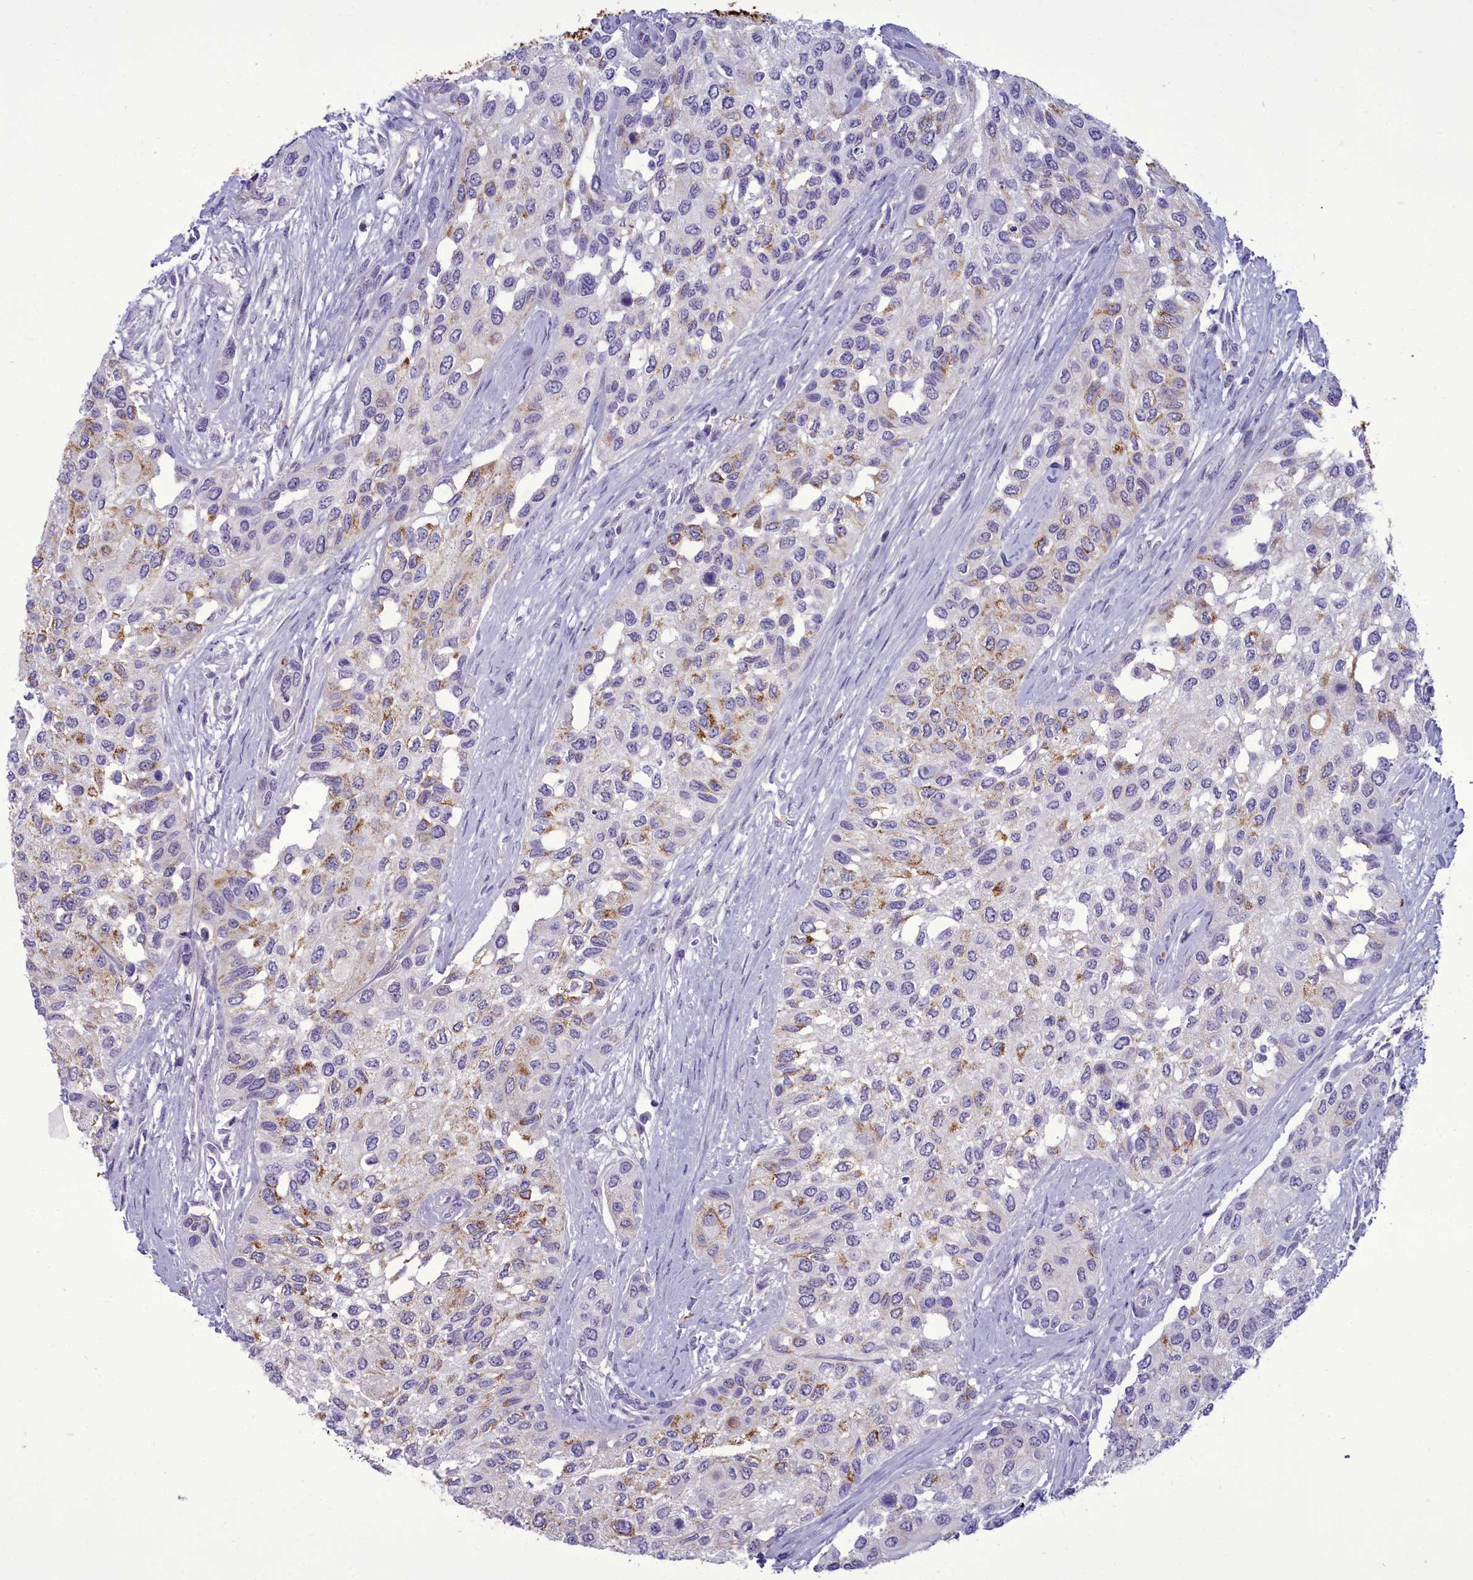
{"staining": {"intensity": "moderate", "quantity": "<25%", "location": "cytoplasmic/membranous"}, "tissue": "urothelial cancer", "cell_type": "Tumor cells", "image_type": "cancer", "snomed": [{"axis": "morphology", "description": "Normal tissue, NOS"}, {"axis": "morphology", "description": "Urothelial carcinoma, High grade"}, {"axis": "topography", "description": "Vascular tissue"}, {"axis": "topography", "description": "Urinary bladder"}], "caption": "Moderate cytoplasmic/membranous expression is seen in about <25% of tumor cells in high-grade urothelial carcinoma.", "gene": "OSTN", "patient": {"sex": "female", "age": 56}}